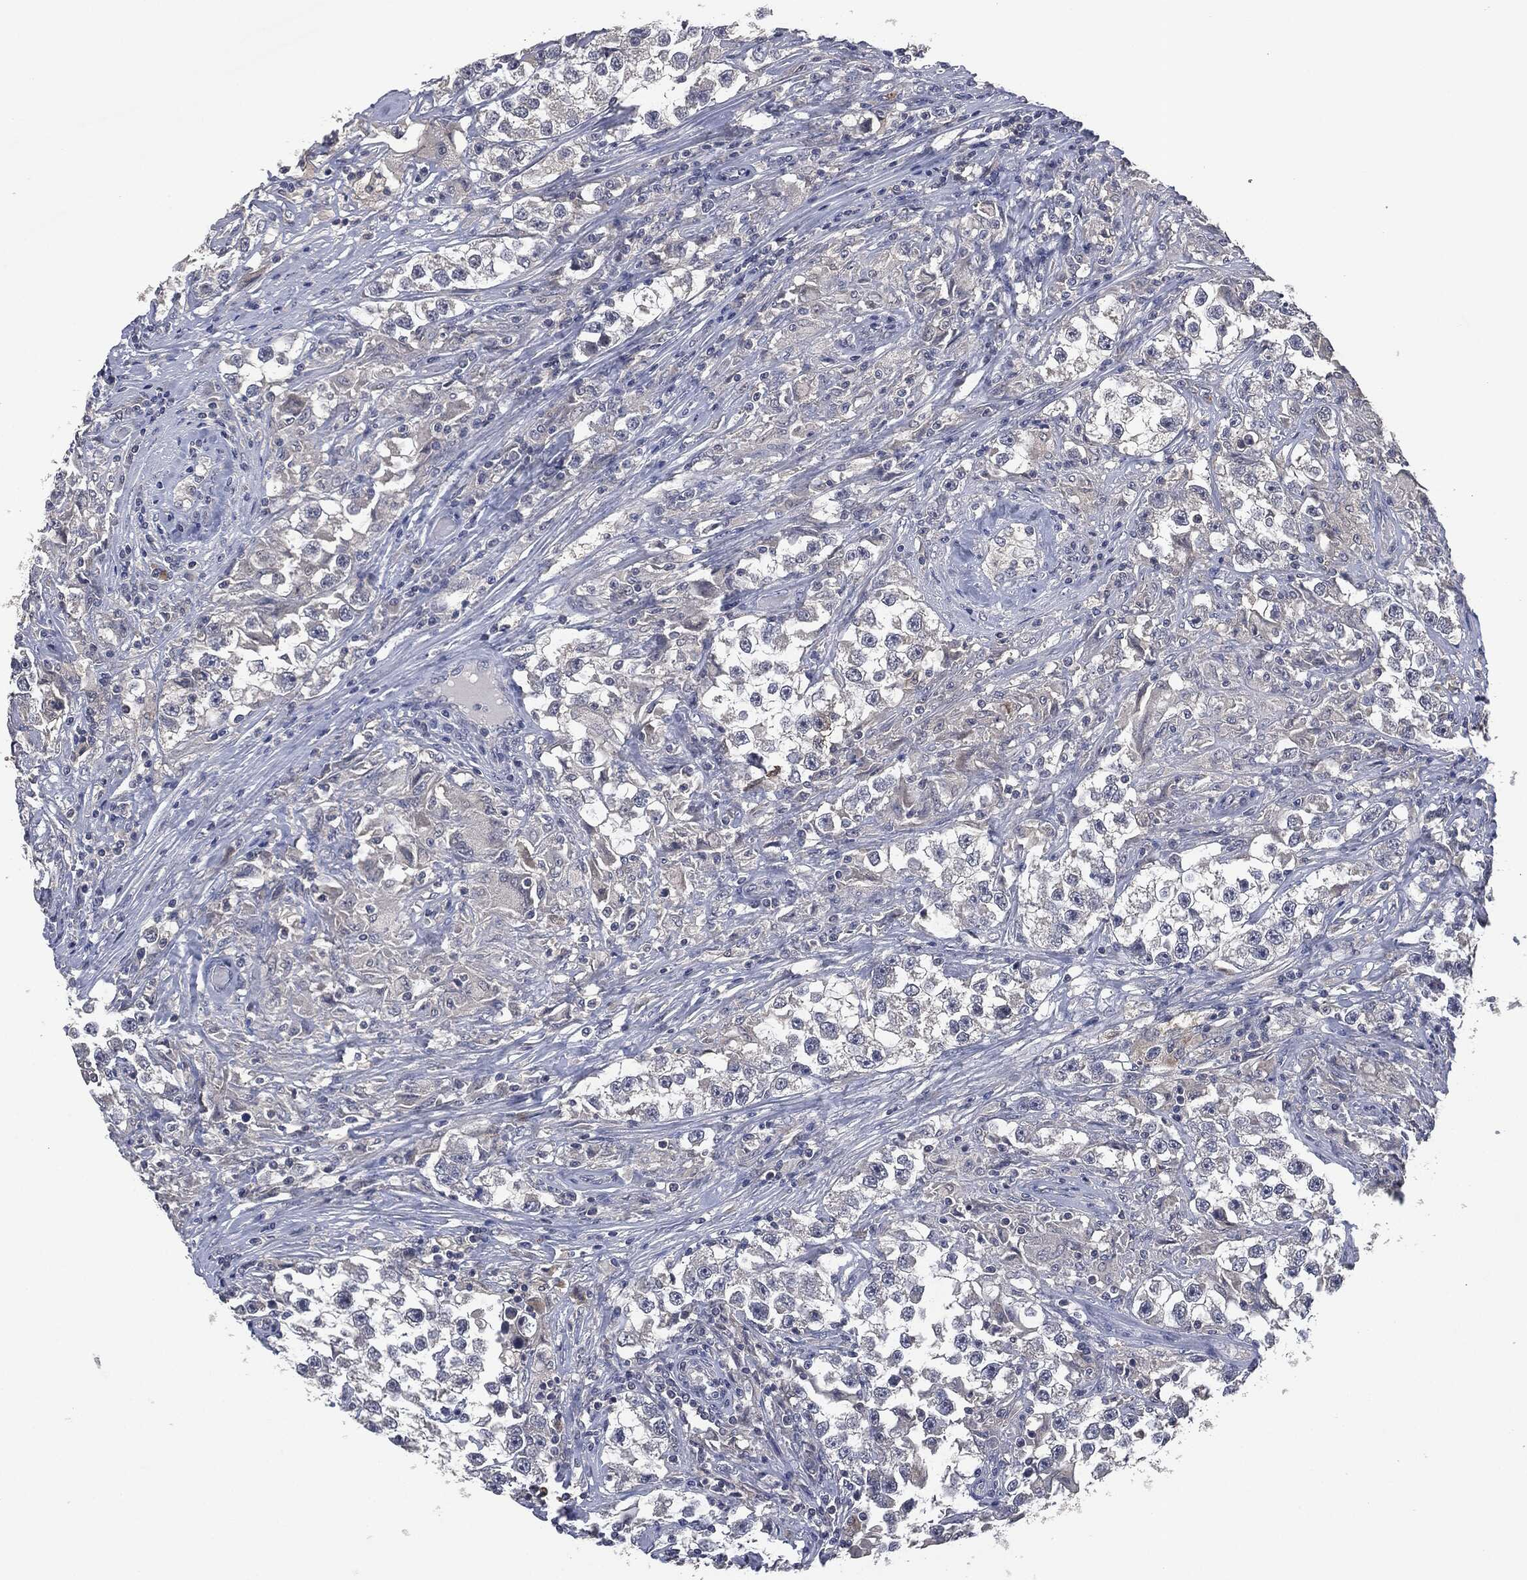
{"staining": {"intensity": "negative", "quantity": "none", "location": "none"}, "tissue": "testis cancer", "cell_type": "Tumor cells", "image_type": "cancer", "snomed": [{"axis": "morphology", "description": "Seminoma, NOS"}, {"axis": "topography", "description": "Testis"}], "caption": "The micrograph demonstrates no staining of tumor cells in testis cancer. (Brightfield microscopy of DAB (3,3'-diaminobenzidine) immunohistochemistry at high magnification).", "gene": "IL1RN", "patient": {"sex": "male", "age": 46}}